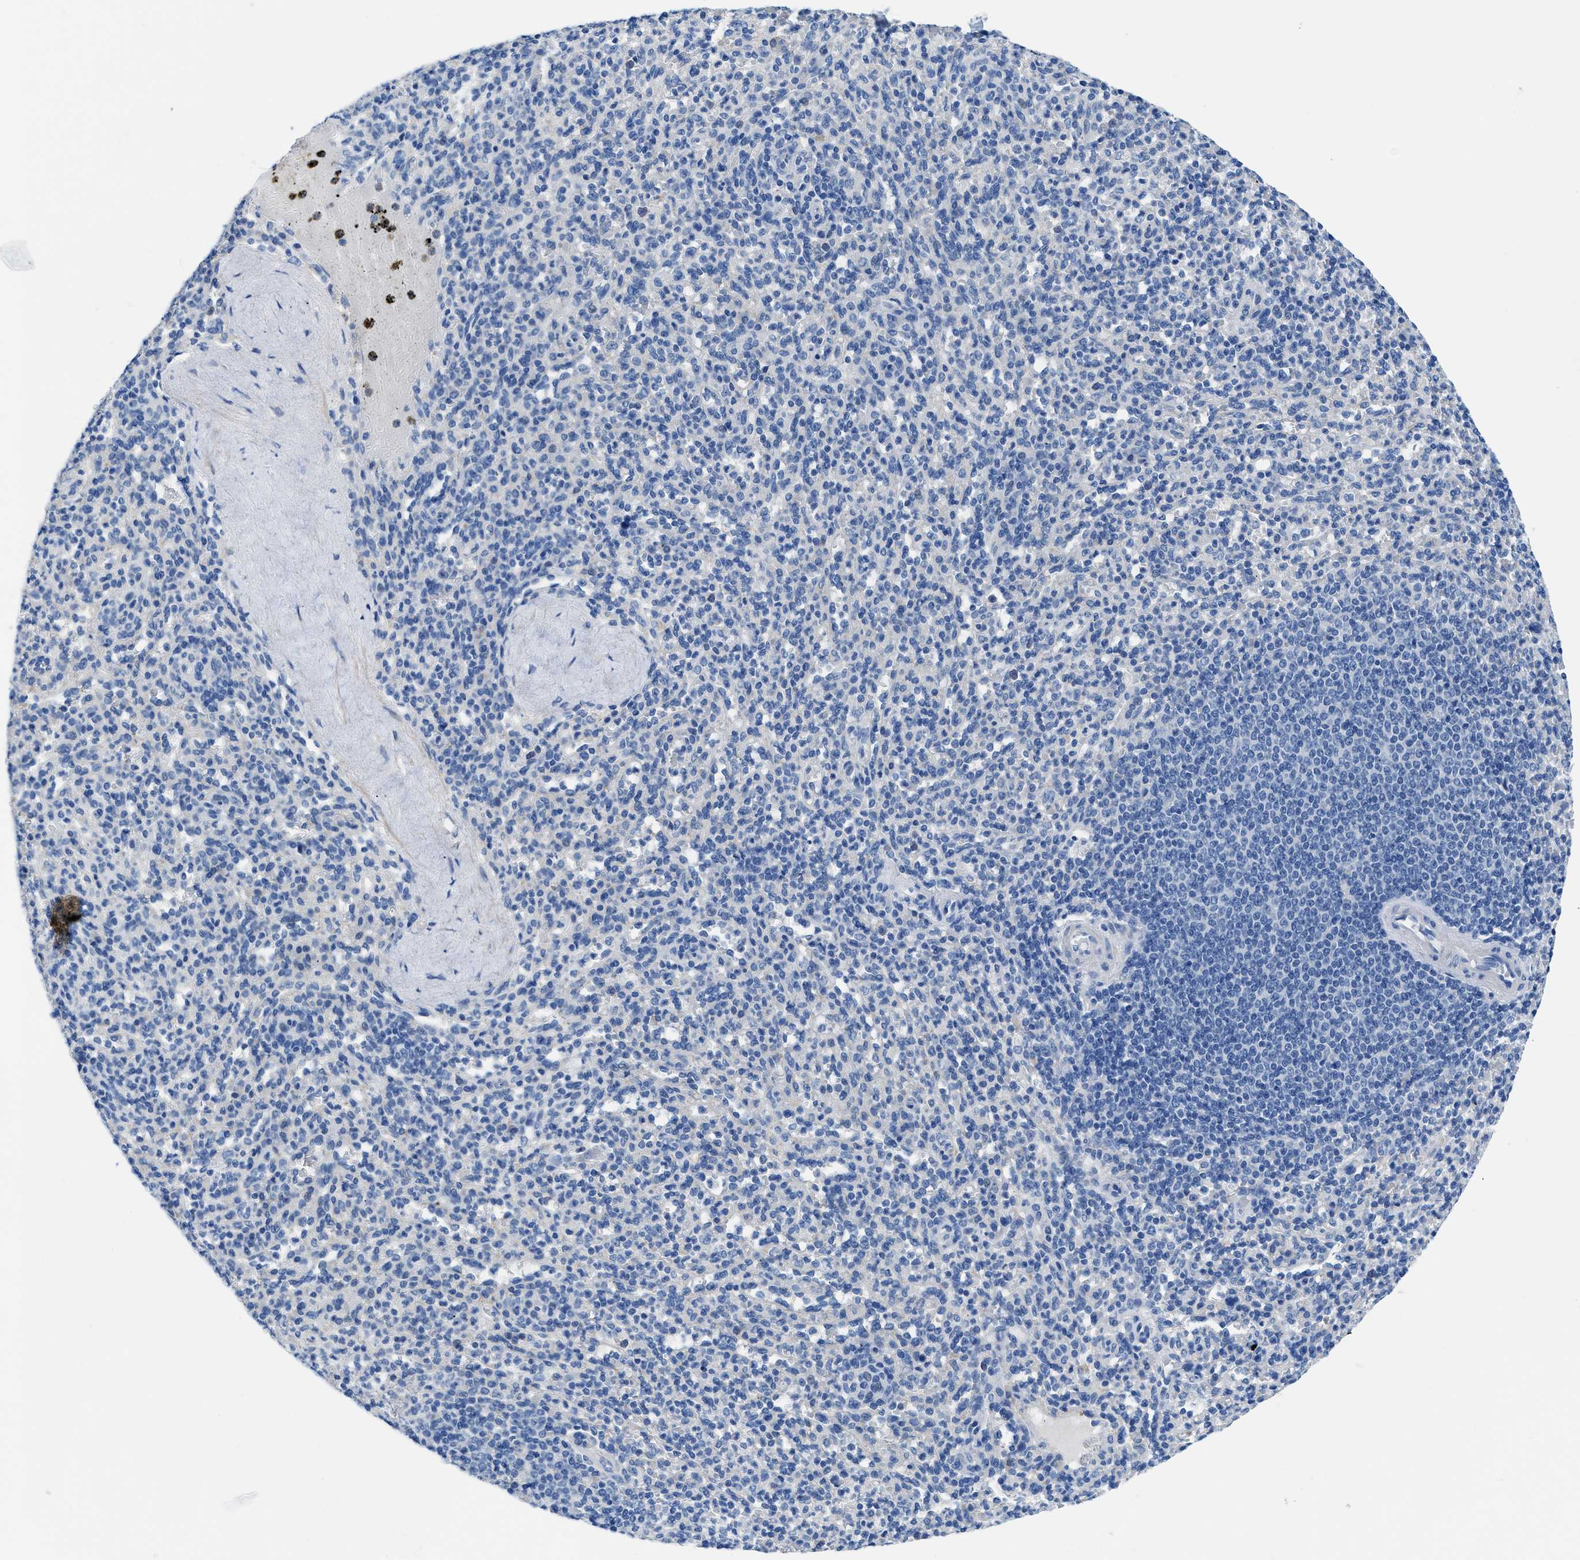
{"staining": {"intensity": "negative", "quantity": "none", "location": "none"}, "tissue": "spleen", "cell_type": "Cells in red pulp", "image_type": "normal", "snomed": [{"axis": "morphology", "description": "Normal tissue, NOS"}, {"axis": "topography", "description": "Spleen"}], "caption": "This is an immunohistochemistry micrograph of normal spleen. There is no positivity in cells in red pulp.", "gene": "SLC10A6", "patient": {"sex": "male", "age": 36}}